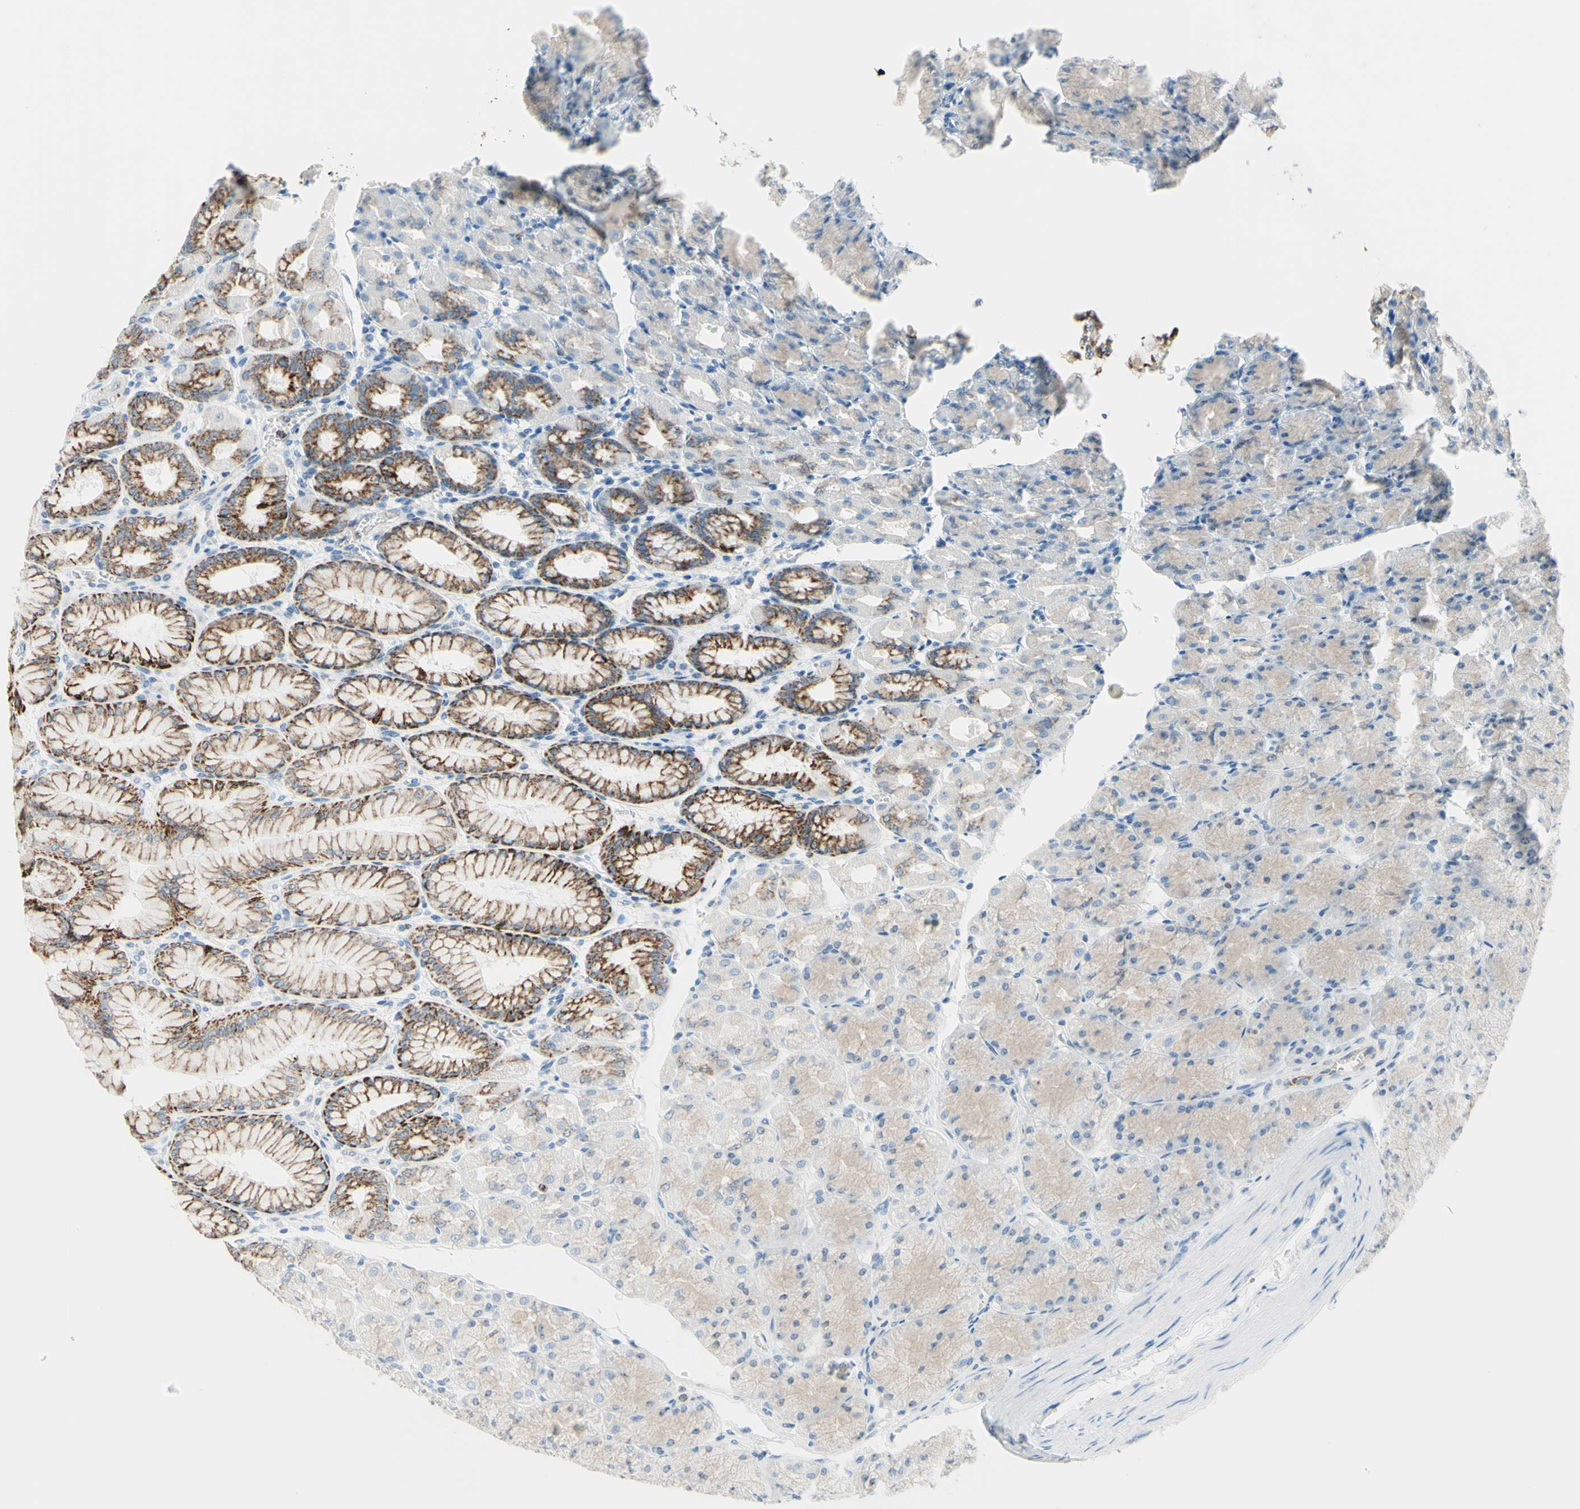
{"staining": {"intensity": "moderate", "quantity": "25%-75%", "location": "cytoplasmic/membranous"}, "tissue": "stomach", "cell_type": "Glandular cells", "image_type": "normal", "snomed": [{"axis": "morphology", "description": "Normal tissue, NOS"}, {"axis": "topography", "description": "Stomach, upper"}], "caption": "A brown stain labels moderate cytoplasmic/membranous positivity of a protein in glandular cells of benign stomach.", "gene": "CYSLTR1", "patient": {"sex": "female", "age": 56}}